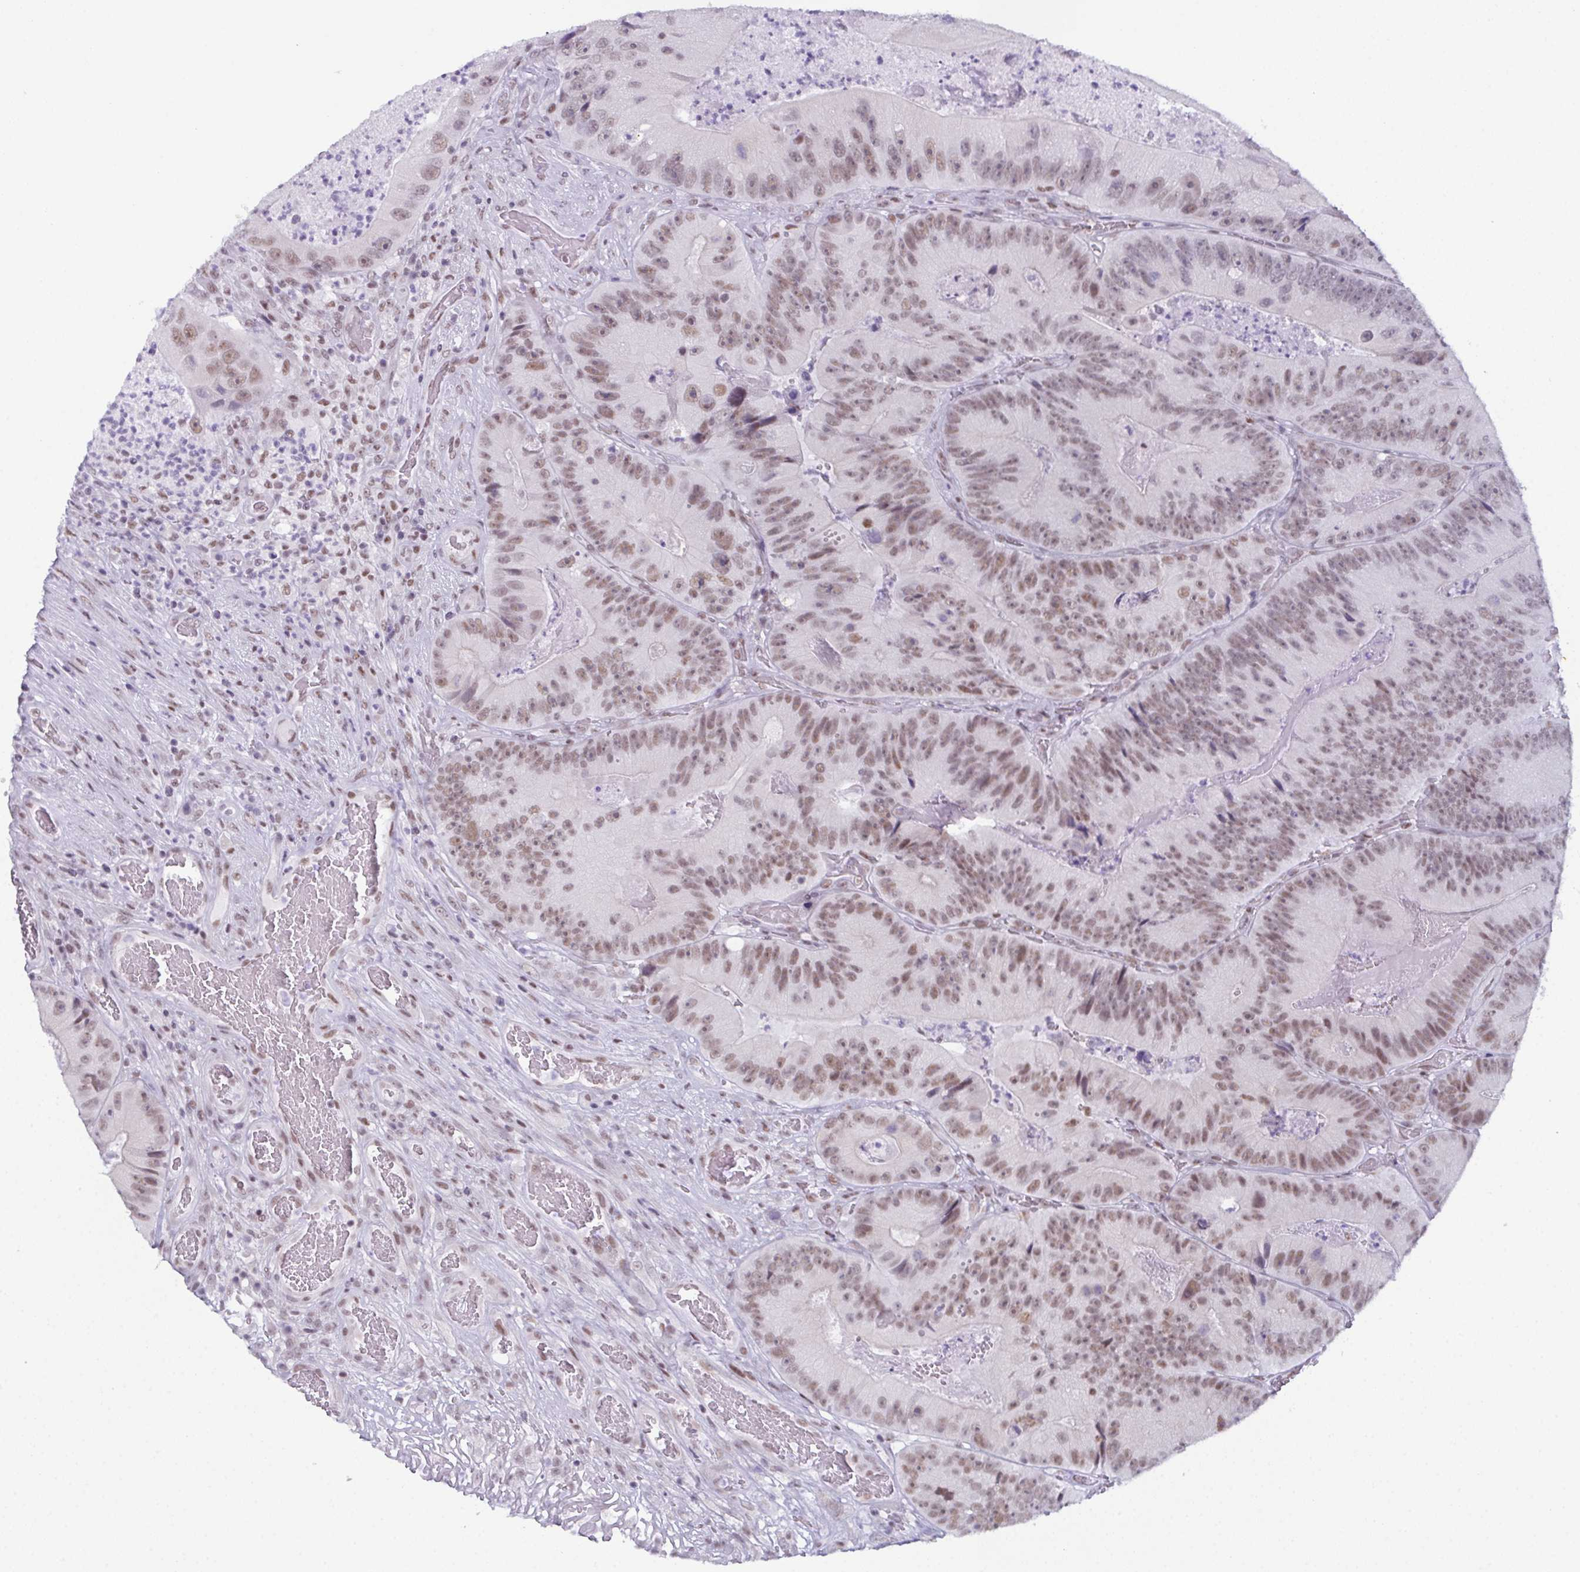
{"staining": {"intensity": "moderate", "quantity": "25%-75%", "location": "nuclear"}, "tissue": "colorectal cancer", "cell_type": "Tumor cells", "image_type": "cancer", "snomed": [{"axis": "morphology", "description": "Adenocarcinoma, NOS"}, {"axis": "topography", "description": "Colon"}], "caption": "DAB (3,3'-diaminobenzidine) immunohistochemical staining of colorectal cancer (adenocarcinoma) exhibits moderate nuclear protein expression in about 25%-75% of tumor cells. The protein is shown in brown color, while the nuclei are stained blue.", "gene": "RBM7", "patient": {"sex": "female", "age": 86}}